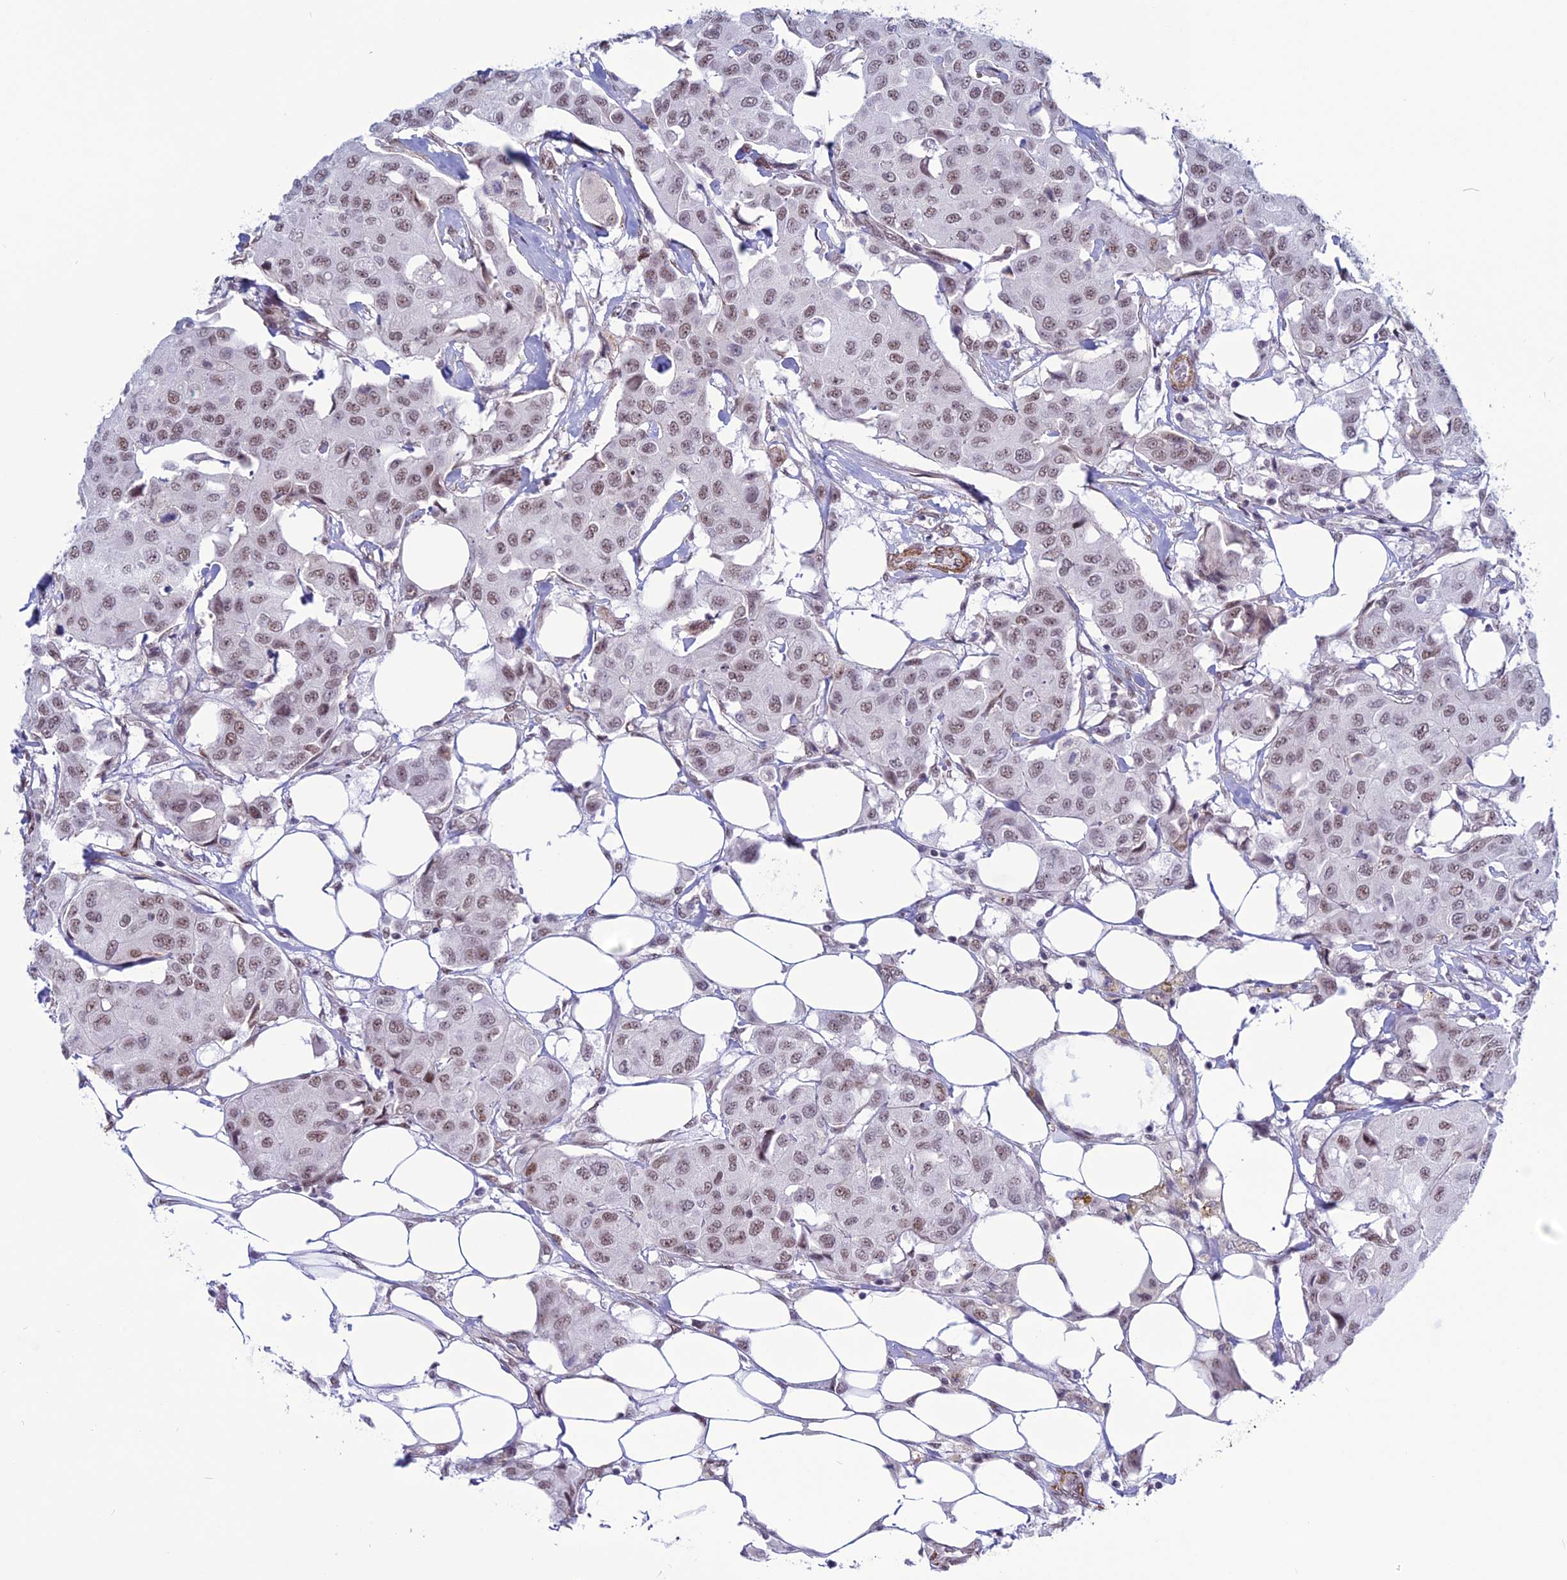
{"staining": {"intensity": "moderate", "quantity": ">75%", "location": "nuclear"}, "tissue": "breast cancer", "cell_type": "Tumor cells", "image_type": "cancer", "snomed": [{"axis": "morphology", "description": "Duct carcinoma"}, {"axis": "topography", "description": "Breast"}], "caption": "The image reveals staining of breast infiltrating ductal carcinoma, revealing moderate nuclear protein expression (brown color) within tumor cells.", "gene": "U2AF1", "patient": {"sex": "female", "age": 80}}